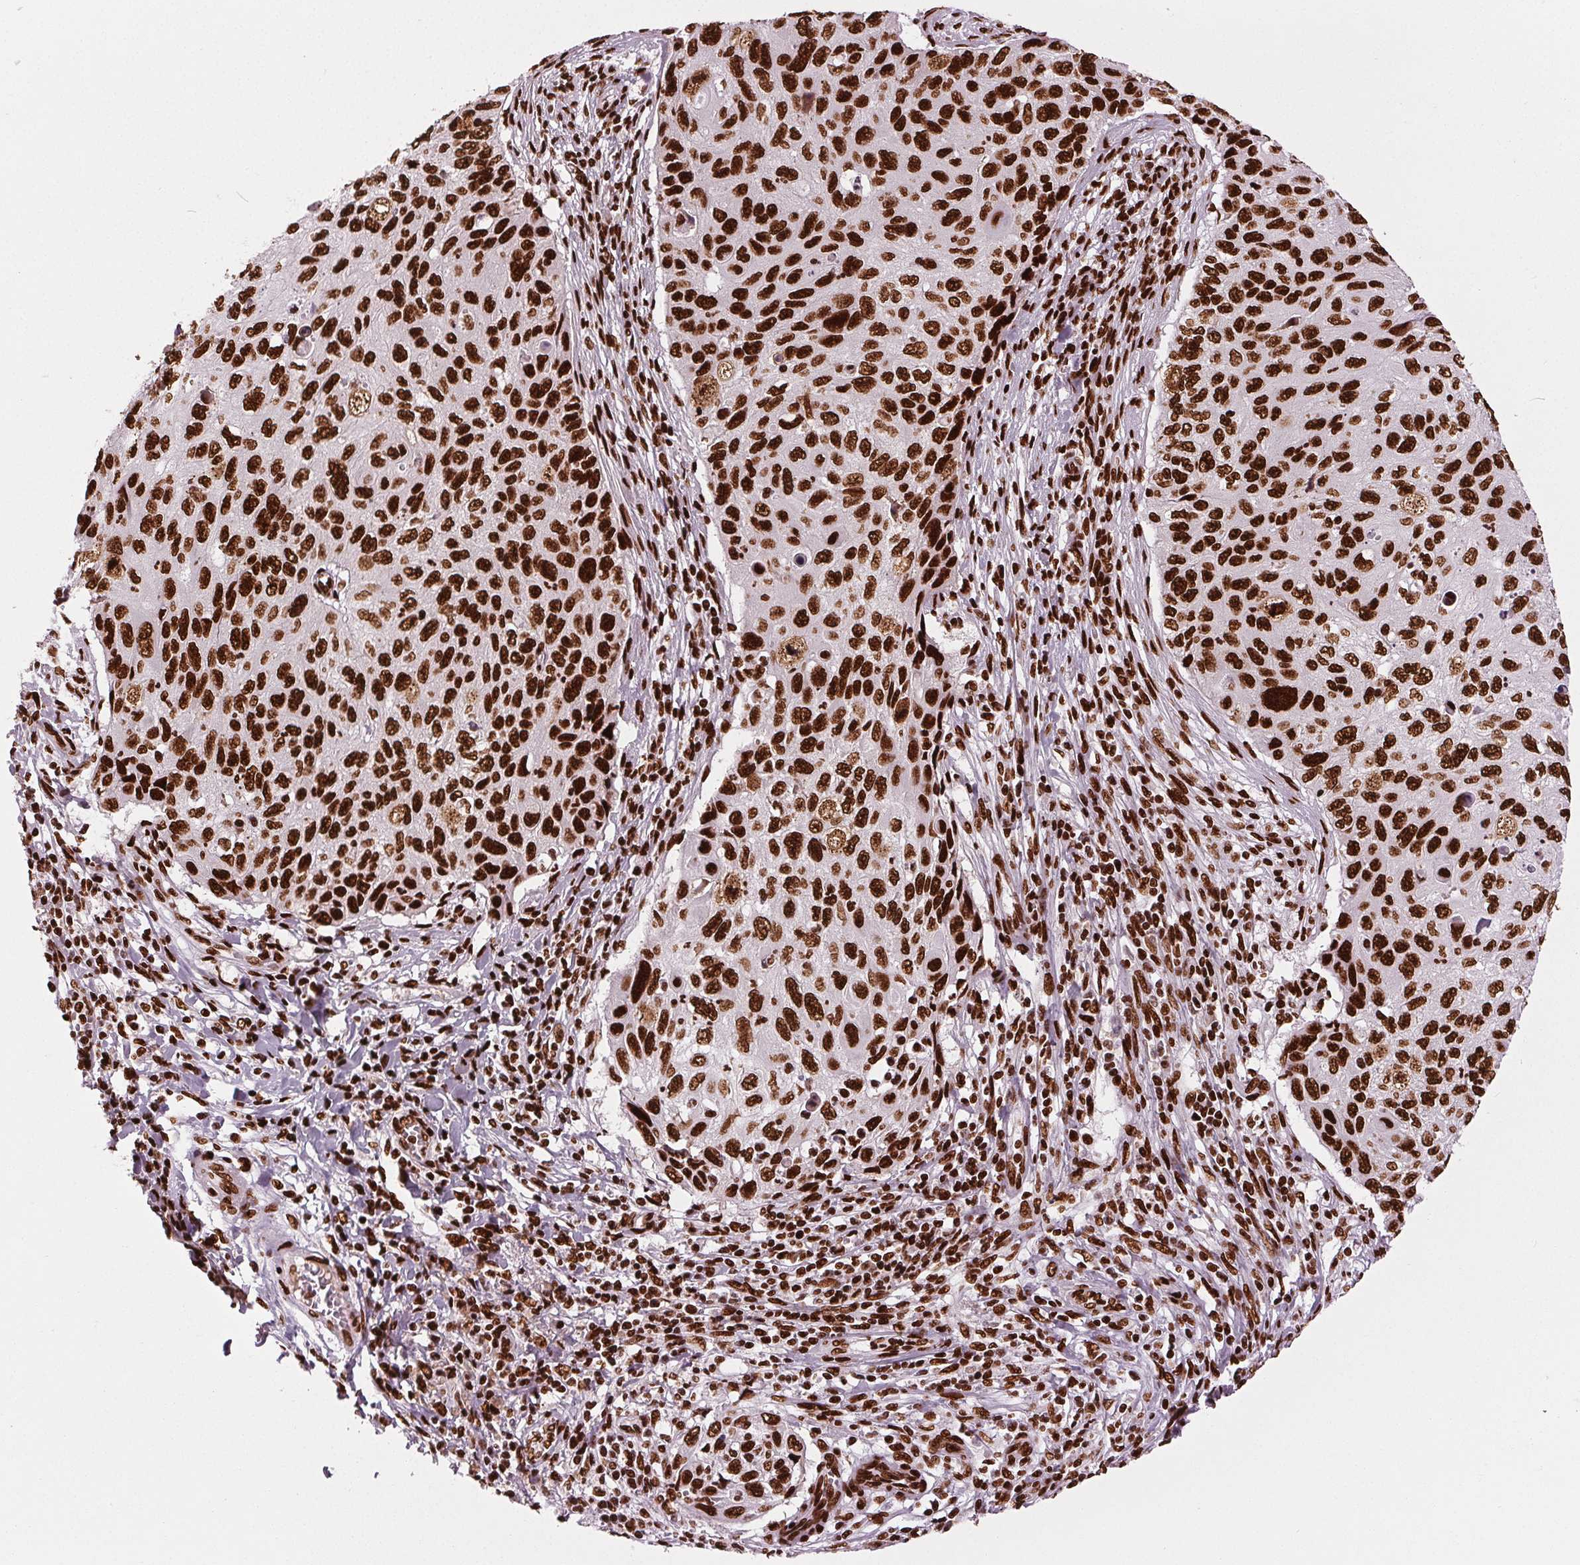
{"staining": {"intensity": "strong", "quantity": ">75%", "location": "nuclear"}, "tissue": "cervical cancer", "cell_type": "Tumor cells", "image_type": "cancer", "snomed": [{"axis": "morphology", "description": "Squamous cell carcinoma, NOS"}, {"axis": "topography", "description": "Cervix"}], "caption": "Cervical cancer tissue exhibits strong nuclear expression in approximately >75% of tumor cells, visualized by immunohistochemistry.", "gene": "BRD4", "patient": {"sex": "female", "age": 70}}